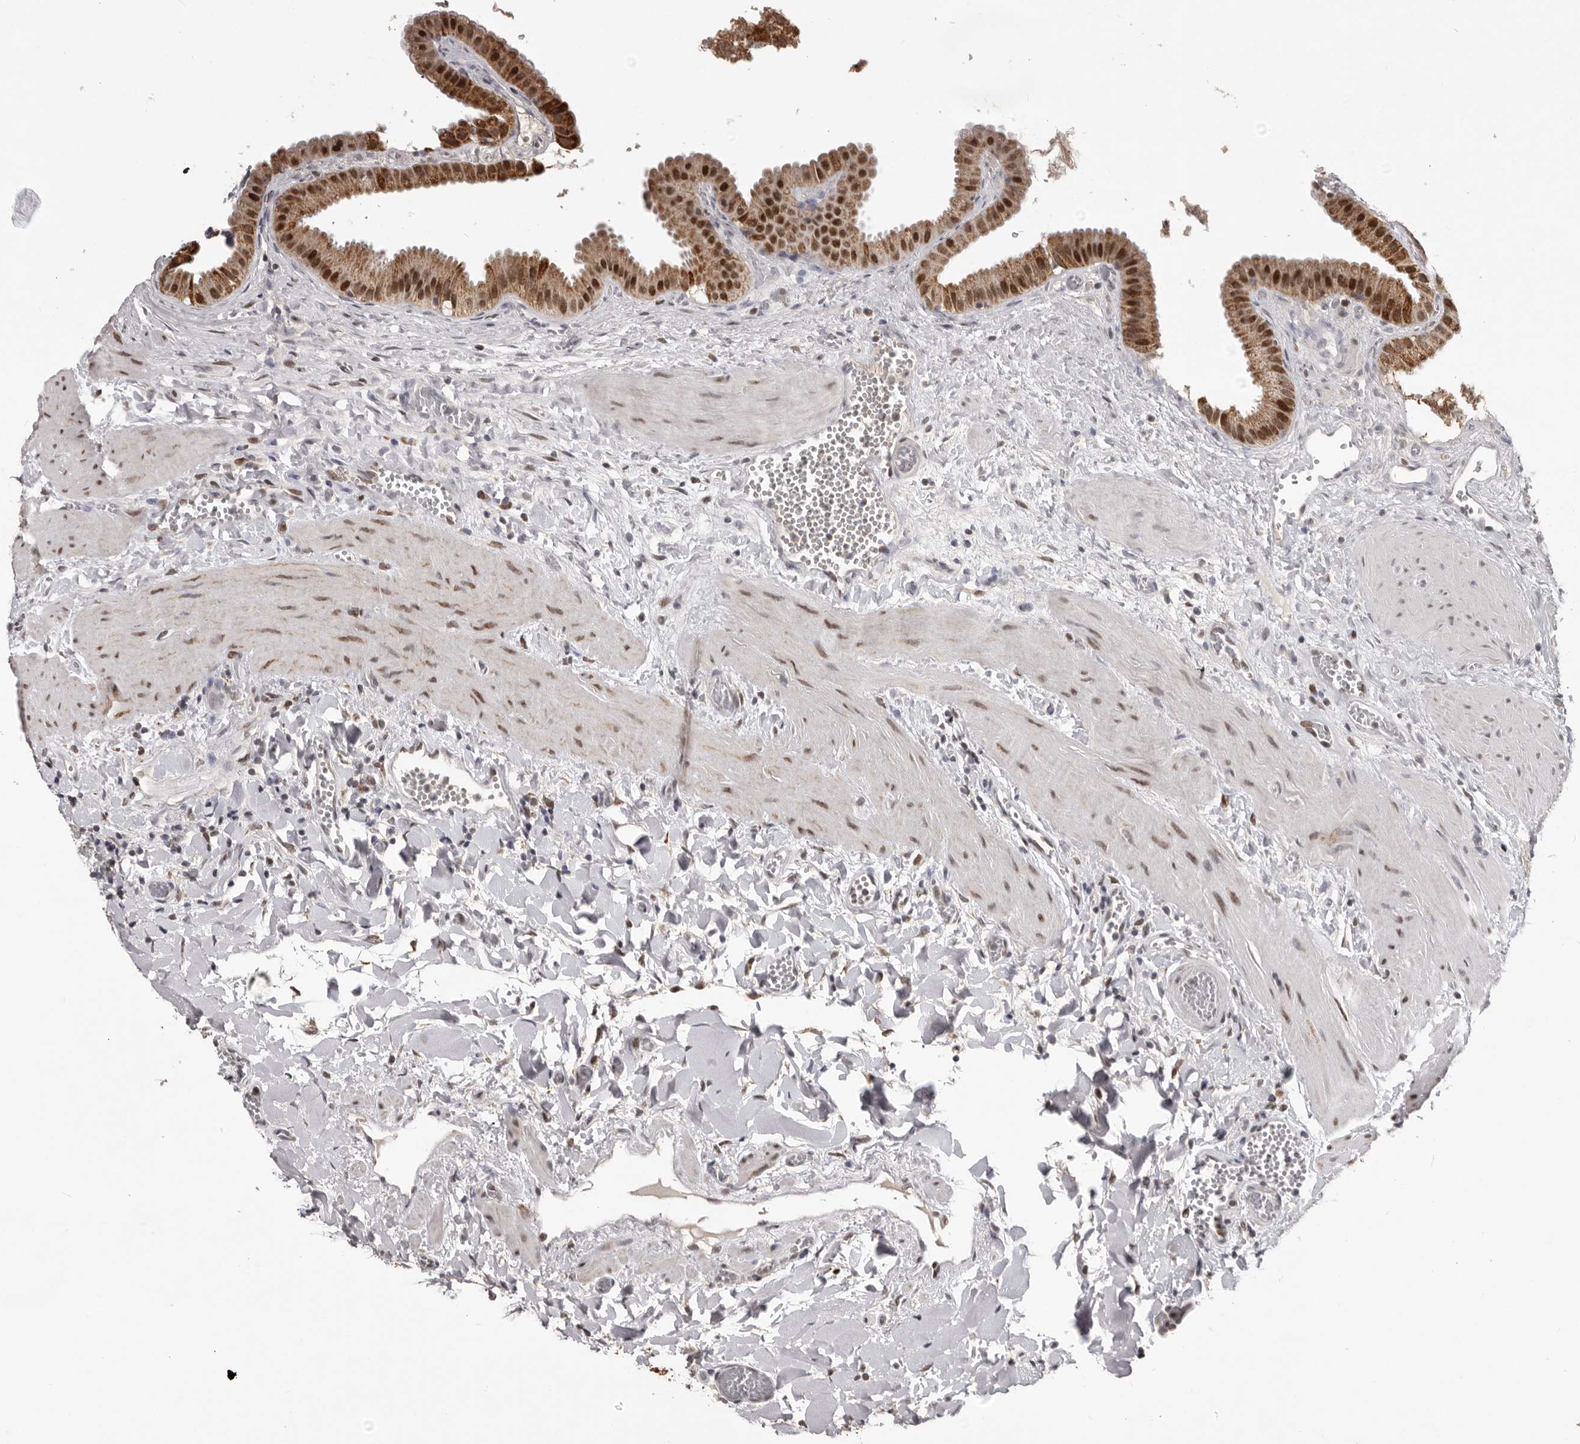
{"staining": {"intensity": "moderate", "quantity": ">75%", "location": "cytoplasmic/membranous,nuclear"}, "tissue": "gallbladder", "cell_type": "Glandular cells", "image_type": "normal", "snomed": [{"axis": "morphology", "description": "Normal tissue, NOS"}, {"axis": "topography", "description": "Gallbladder"}], "caption": "Human gallbladder stained with a brown dye shows moderate cytoplasmic/membranous,nuclear positive positivity in about >75% of glandular cells.", "gene": "C17orf99", "patient": {"sex": "male", "age": 55}}